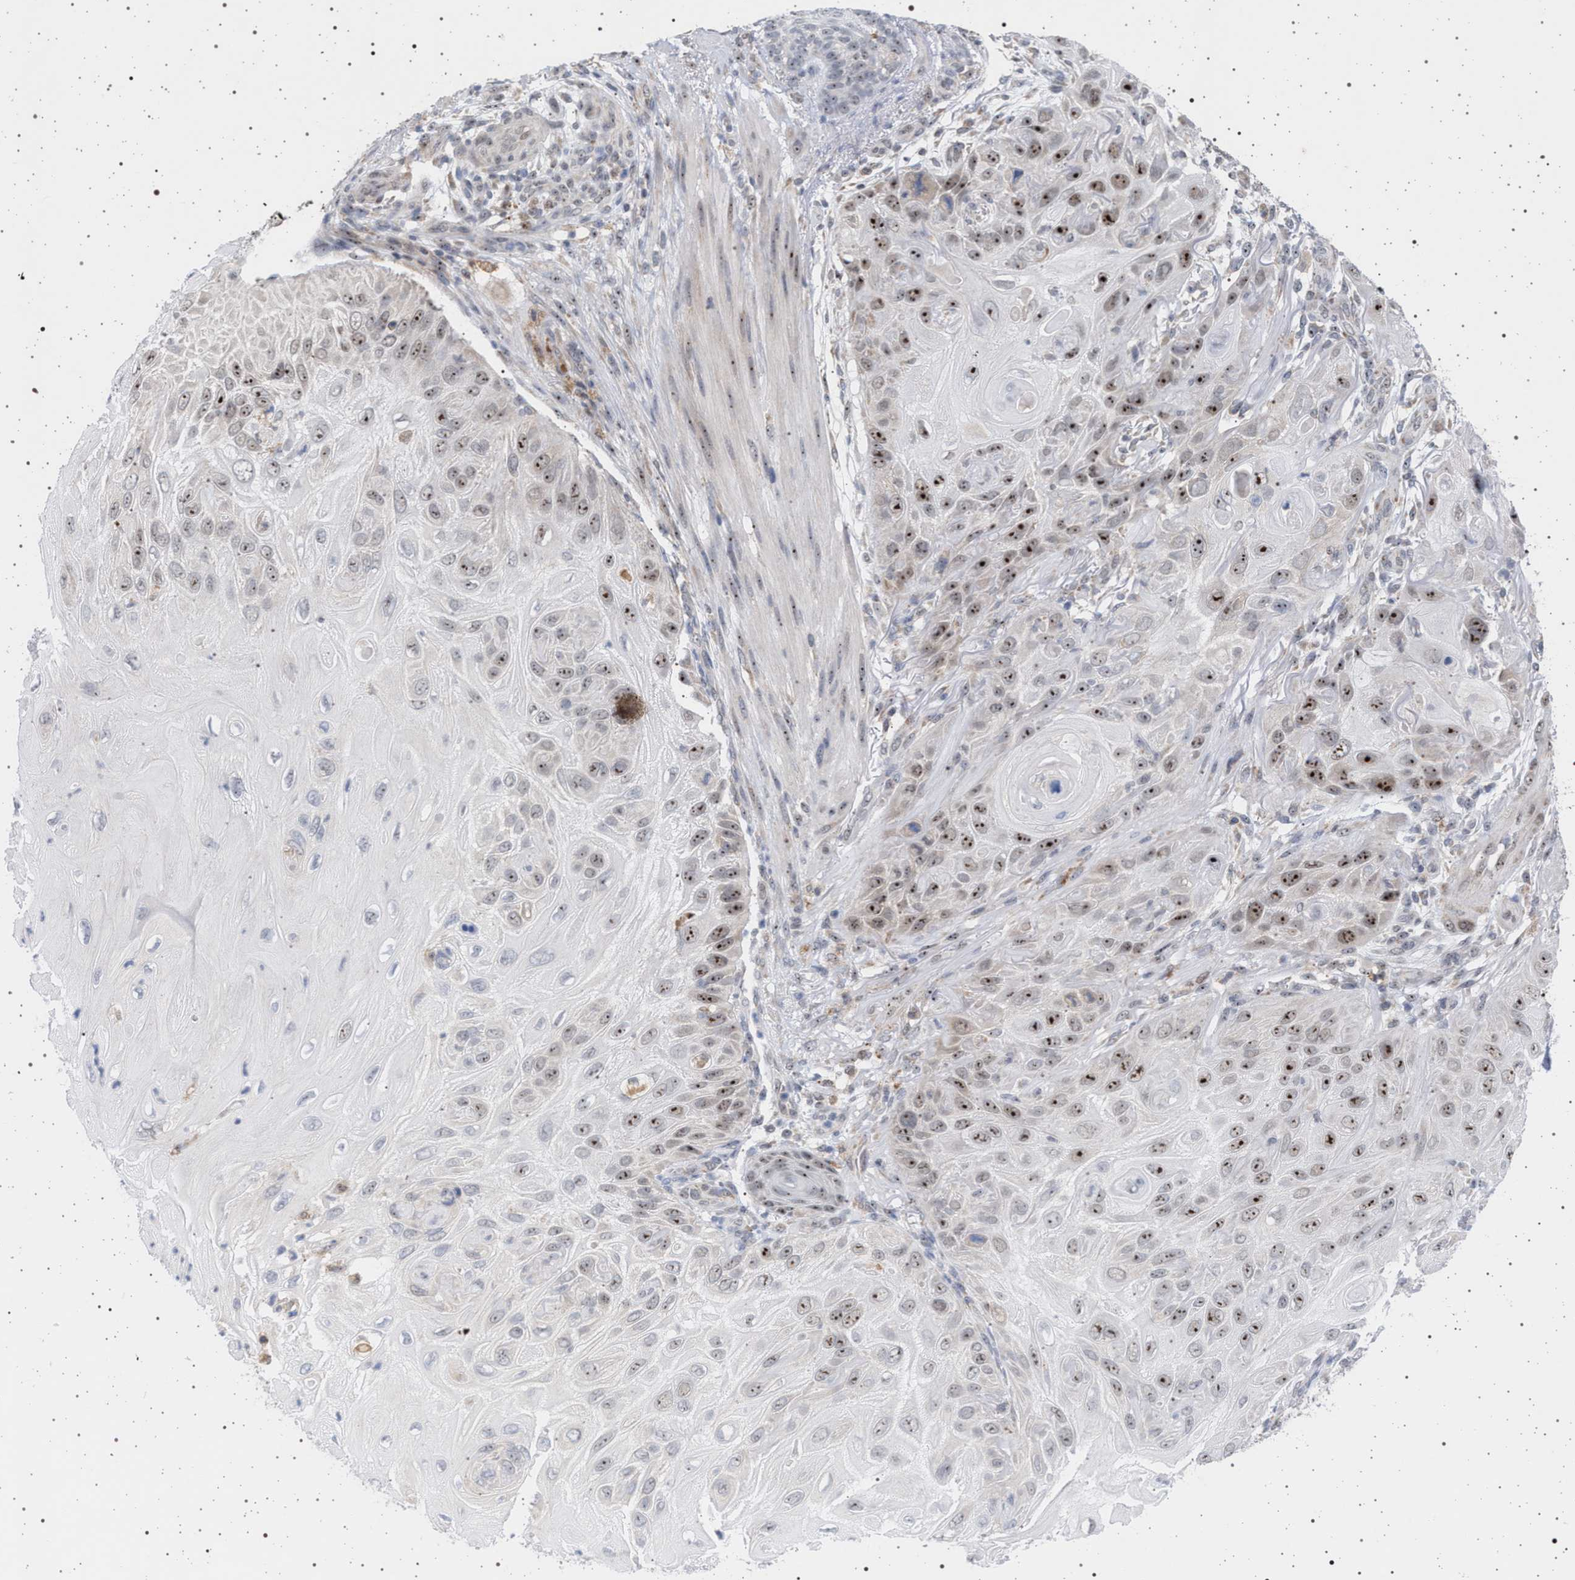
{"staining": {"intensity": "moderate", "quantity": "25%-75%", "location": "nuclear"}, "tissue": "skin cancer", "cell_type": "Tumor cells", "image_type": "cancer", "snomed": [{"axis": "morphology", "description": "Squamous cell carcinoma, NOS"}, {"axis": "topography", "description": "Skin"}], "caption": "Immunohistochemistry (DAB) staining of skin squamous cell carcinoma demonstrates moderate nuclear protein expression in about 25%-75% of tumor cells.", "gene": "ELAC2", "patient": {"sex": "female", "age": 77}}